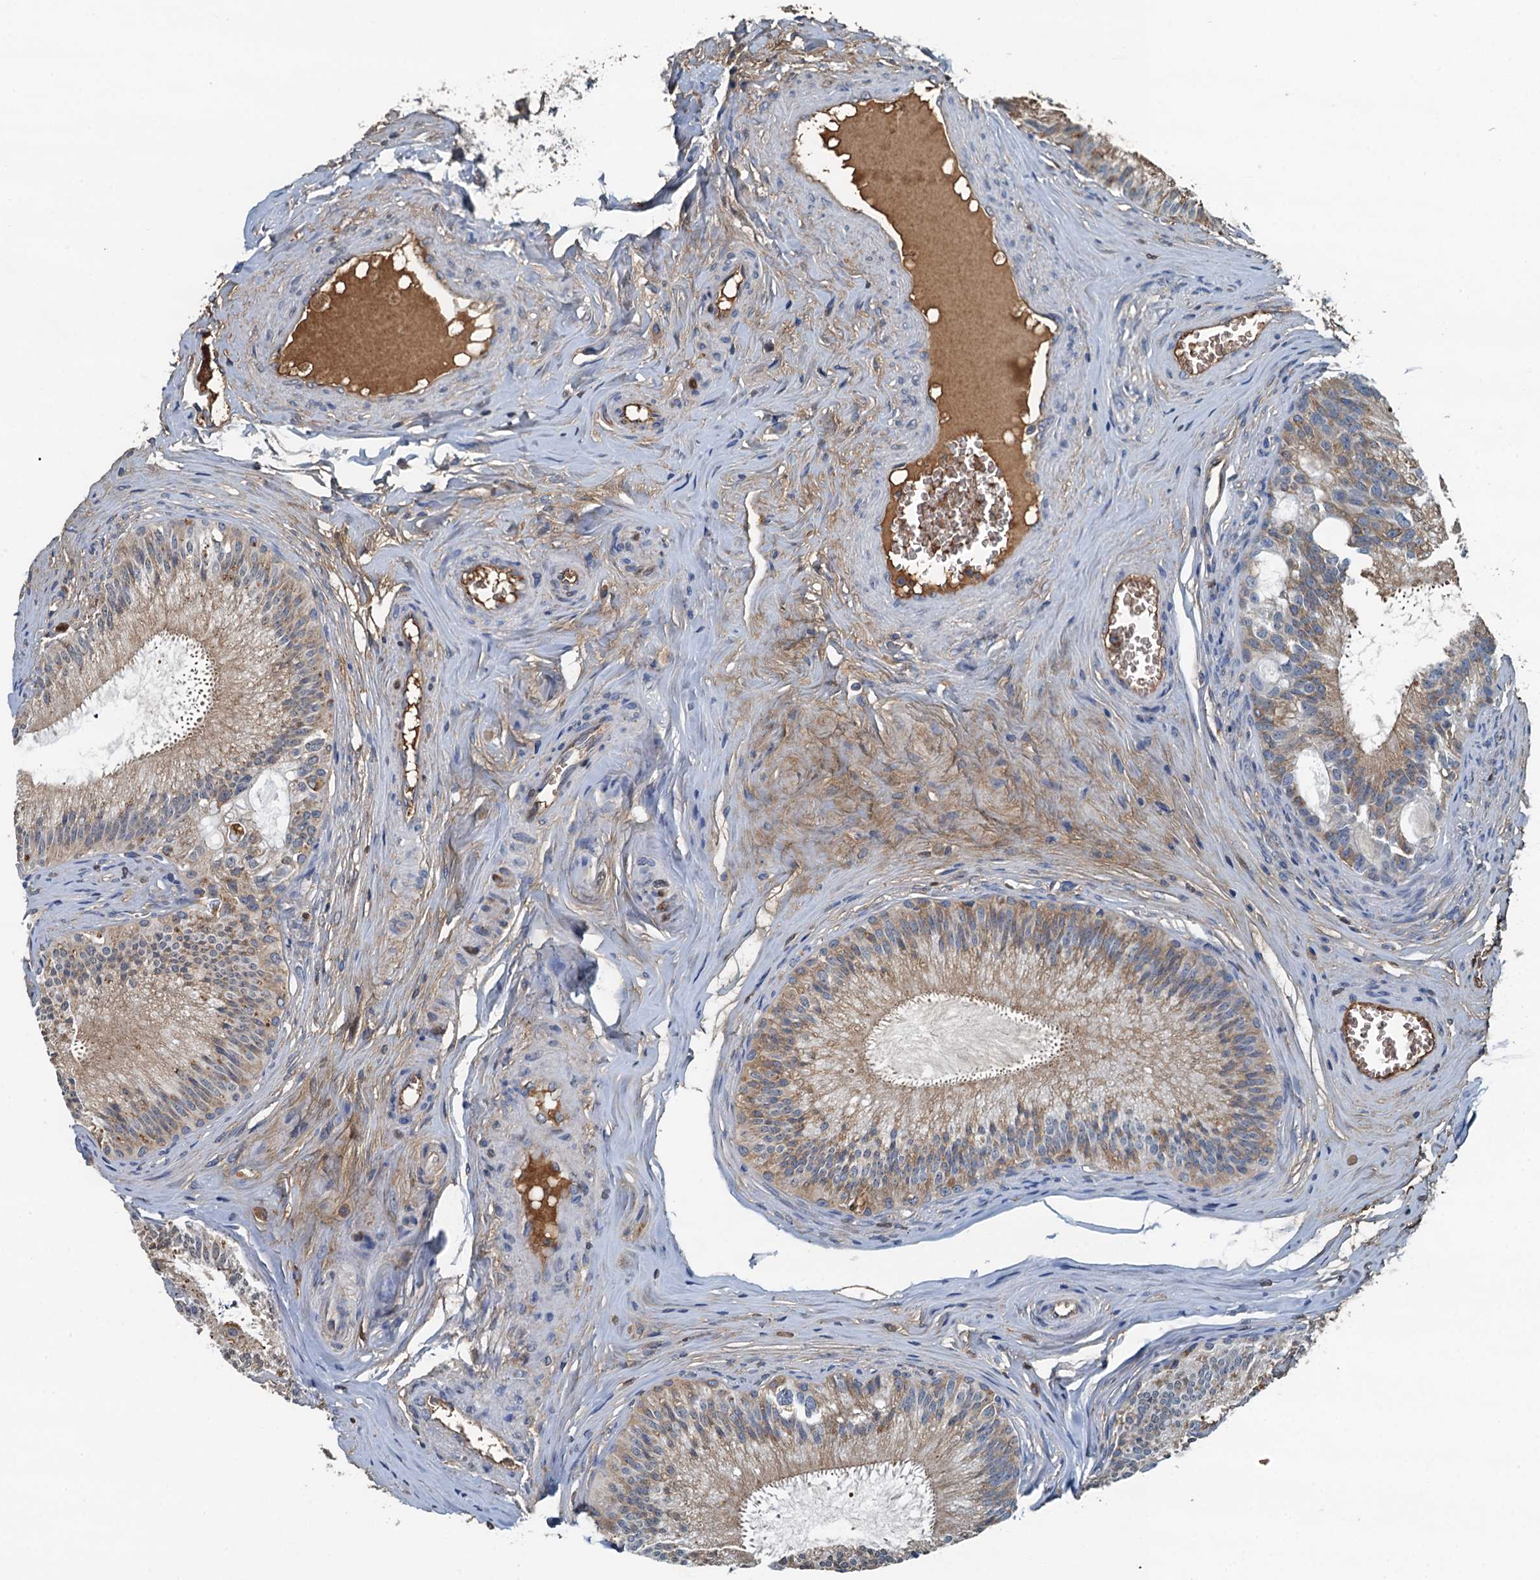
{"staining": {"intensity": "moderate", "quantity": "25%-75%", "location": "cytoplasmic/membranous"}, "tissue": "epididymis", "cell_type": "Glandular cells", "image_type": "normal", "snomed": [{"axis": "morphology", "description": "Normal tissue, NOS"}, {"axis": "topography", "description": "Epididymis"}], "caption": "Moderate cytoplasmic/membranous staining for a protein is appreciated in about 25%-75% of glandular cells of benign epididymis using IHC.", "gene": "LSM14B", "patient": {"sex": "male", "age": 46}}